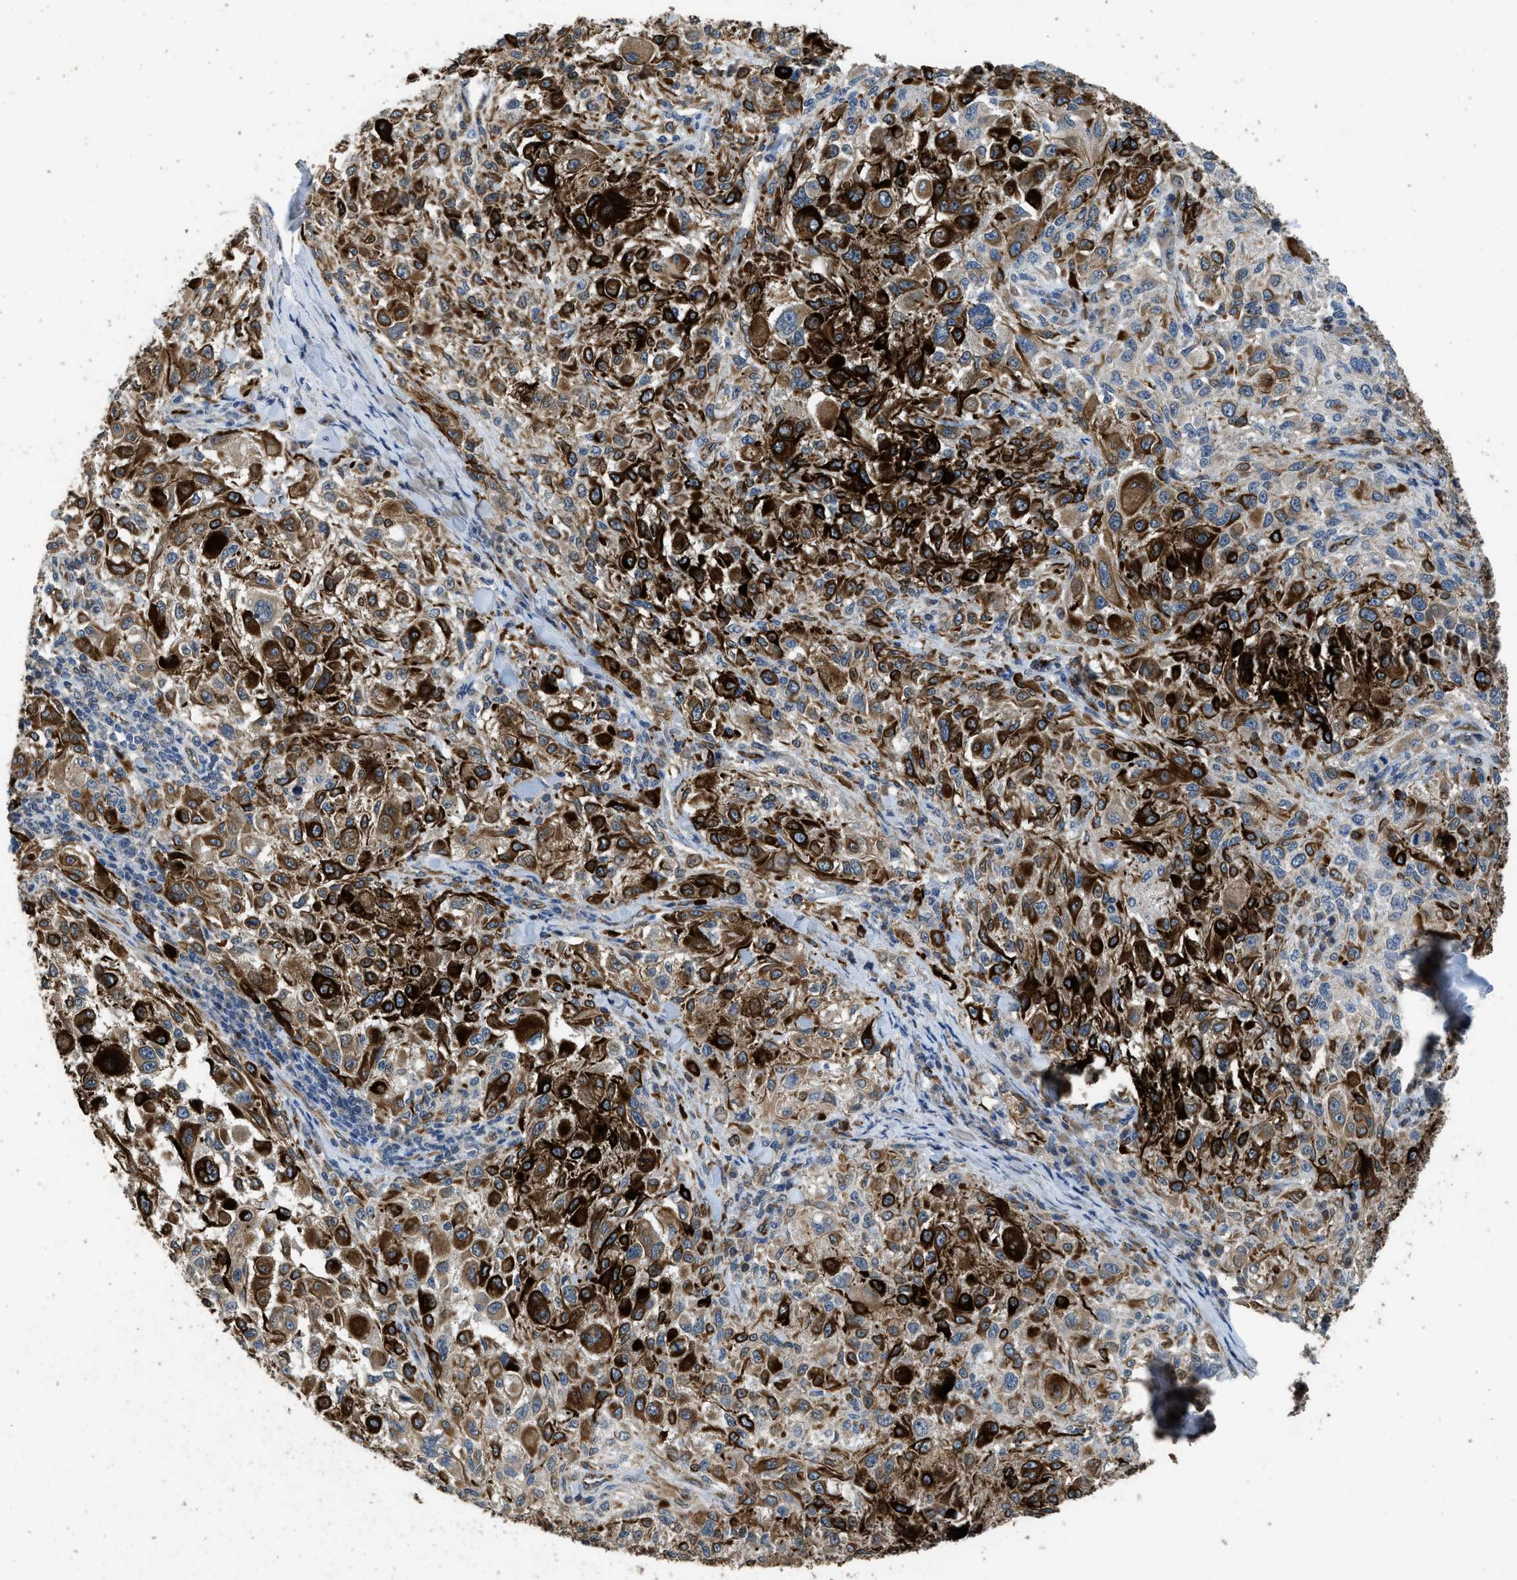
{"staining": {"intensity": "strong", "quantity": ">75%", "location": "cytoplasmic/membranous"}, "tissue": "melanoma", "cell_type": "Tumor cells", "image_type": "cancer", "snomed": [{"axis": "morphology", "description": "Necrosis, NOS"}, {"axis": "morphology", "description": "Malignant melanoma, NOS"}, {"axis": "topography", "description": "Skin"}], "caption": "The immunohistochemical stain labels strong cytoplasmic/membranous positivity in tumor cells of malignant melanoma tissue. (DAB IHC with brightfield microscopy, high magnification).", "gene": "SYNM", "patient": {"sex": "female", "age": 87}}